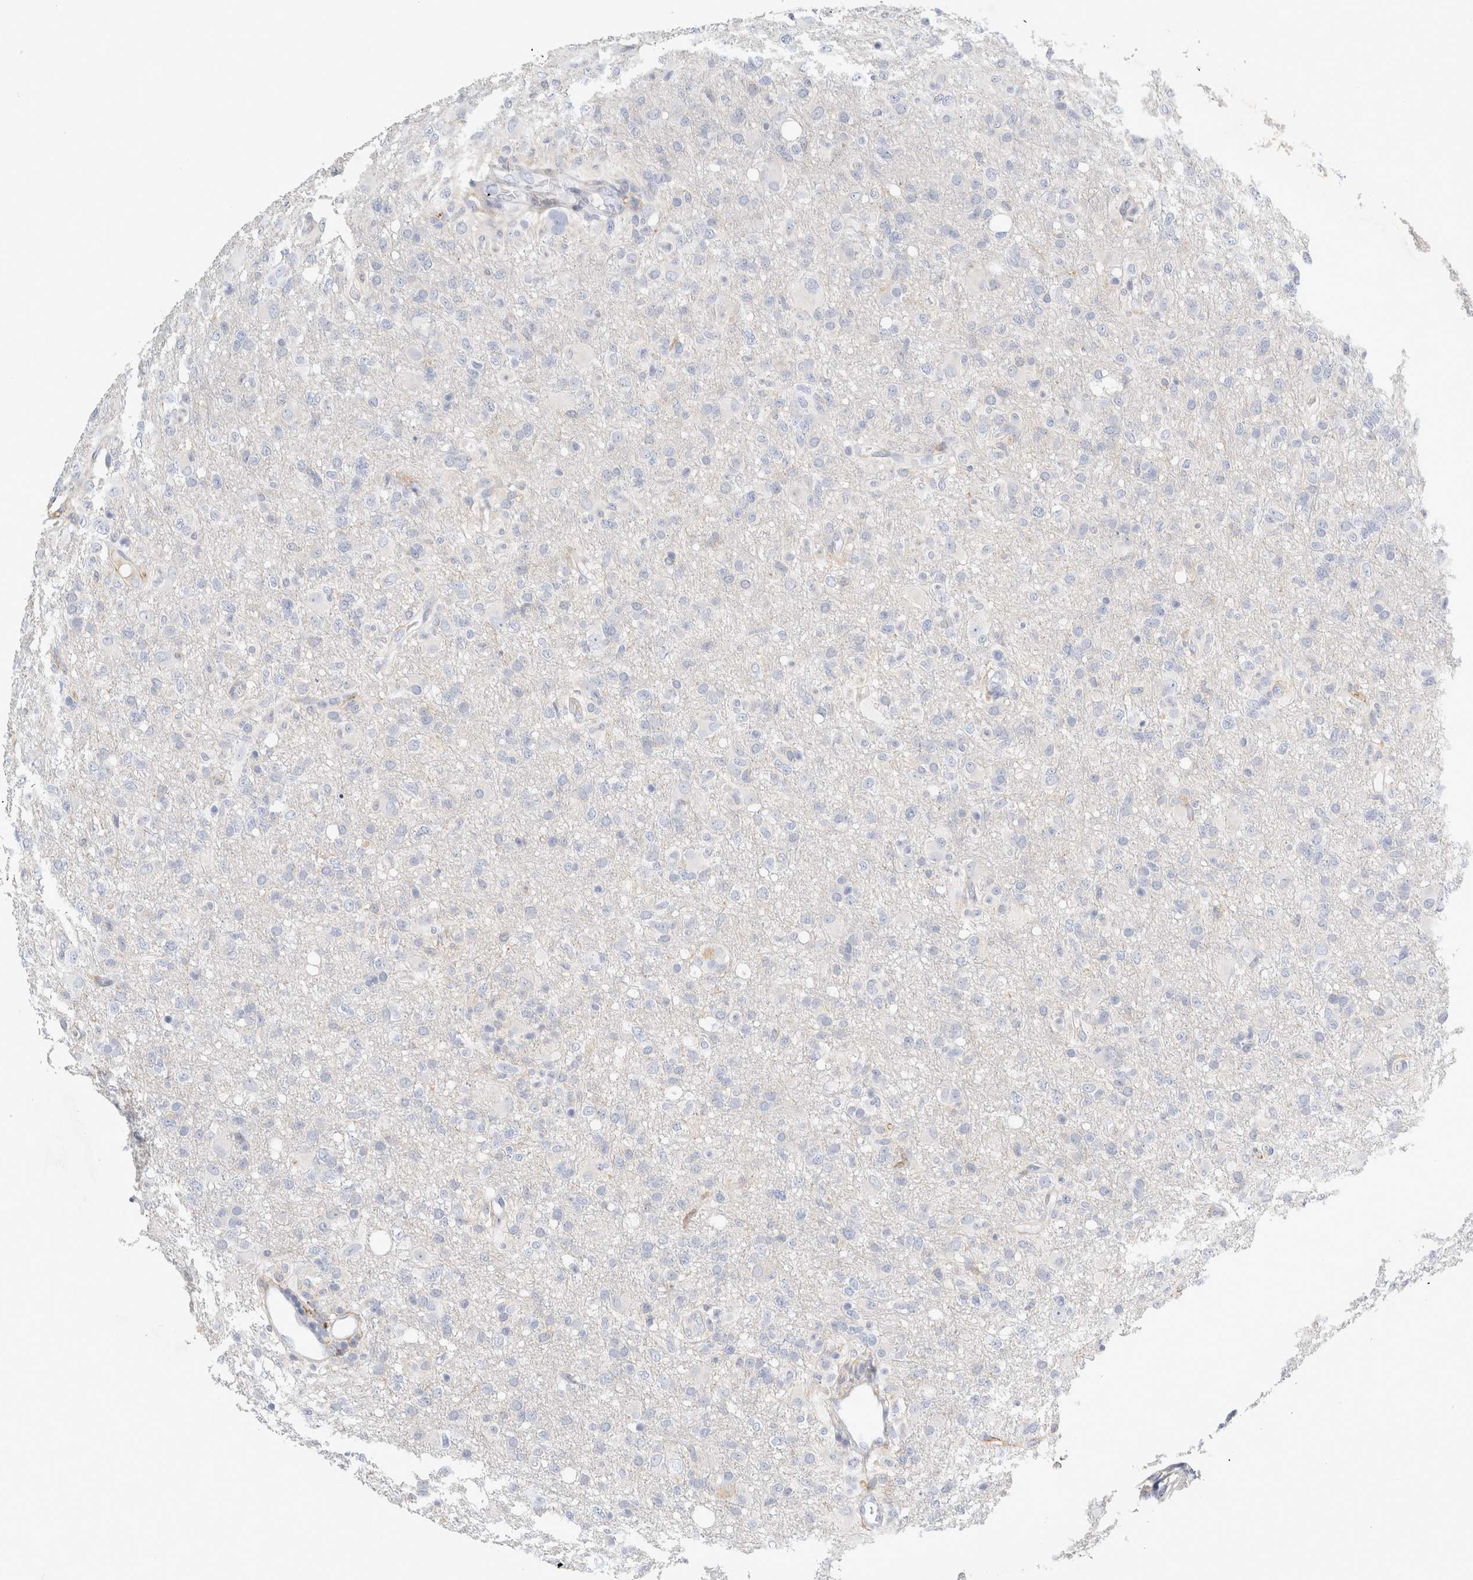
{"staining": {"intensity": "negative", "quantity": "none", "location": "none"}, "tissue": "glioma", "cell_type": "Tumor cells", "image_type": "cancer", "snomed": [{"axis": "morphology", "description": "Glioma, malignant, High grade"}, {"axis": "topography", "description": "Brain"}], "caption": "Immunohistochemistry image of malignant high-grade glioma stained for a protein (brown), which demonstrates no positivity in tumor cells. (IHC, brightfield microscopy, high magnification).", "gene": "FGL2", "patient": {"sex": "female", "age": 57}}